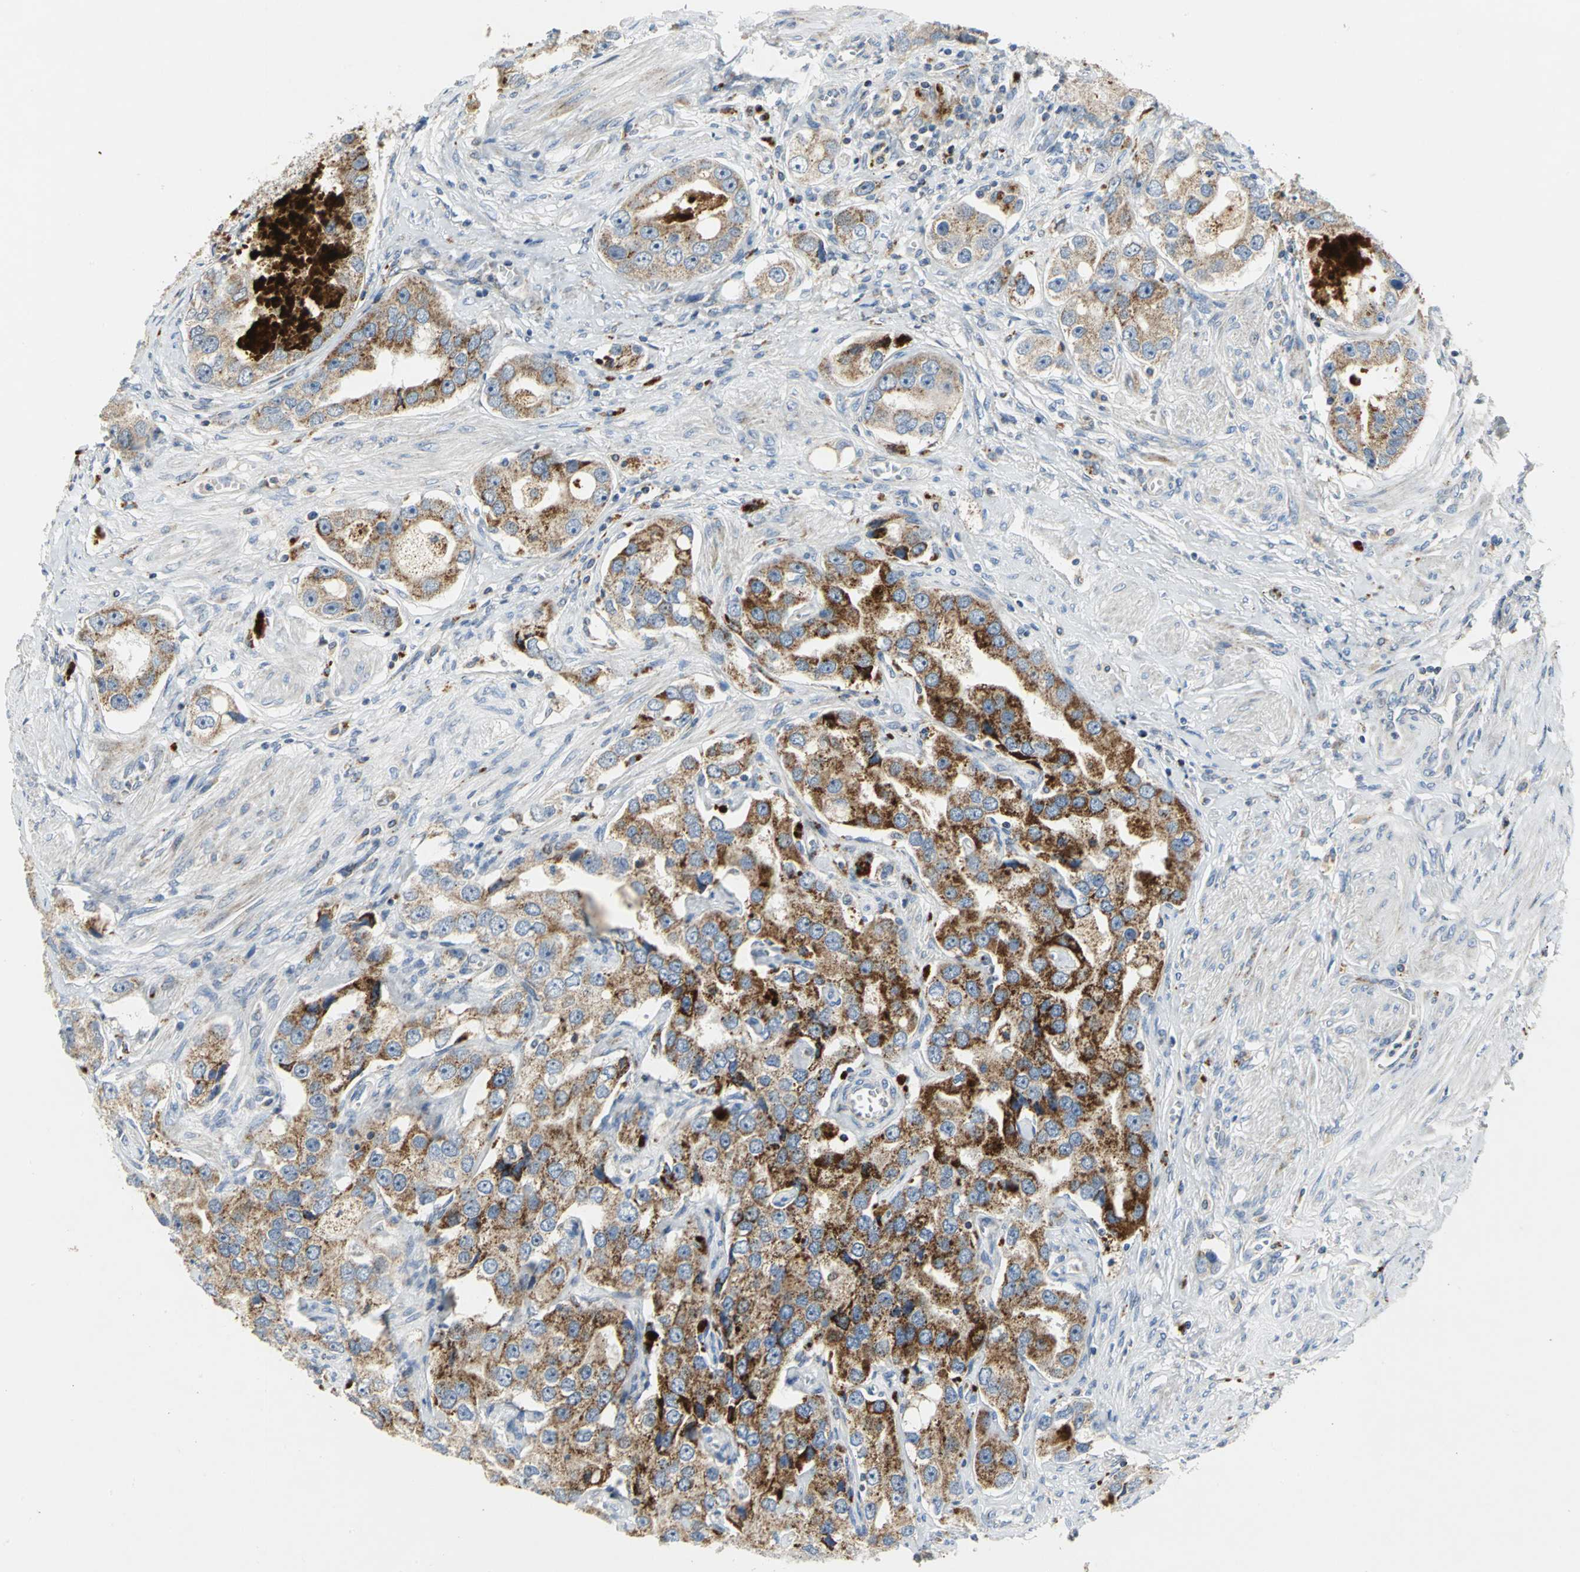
{"staining": {"intensity": "strong", "quantity": ">75%", "location": "cytoplasmic/membranous"}, "tissue": "prostate cancer", "cell_type": "Tumor cells", "image_type": "cancer", "snomed": [{"axis": "morphology", "description": "Adenocarcinoma, High grade"}, {"axis": "topography", "description": "Prostate"}], "caption": "Immunohistochemistry staining of prostate high-grade adenocarcinoma, which exhibits high levels of strong cytoplasmic/membranous positivity in about >75% of tumor cells indicating strong cytoplasmic/membranous protein staining. The staining was performed using DAB (3,3'-diaminobenzidine) (brown) for protein detection and nuclei were counterstained in hematoxylin (blue).", "gene": "SPPL2B", "patient": {"sex": "male", "age": 63}}